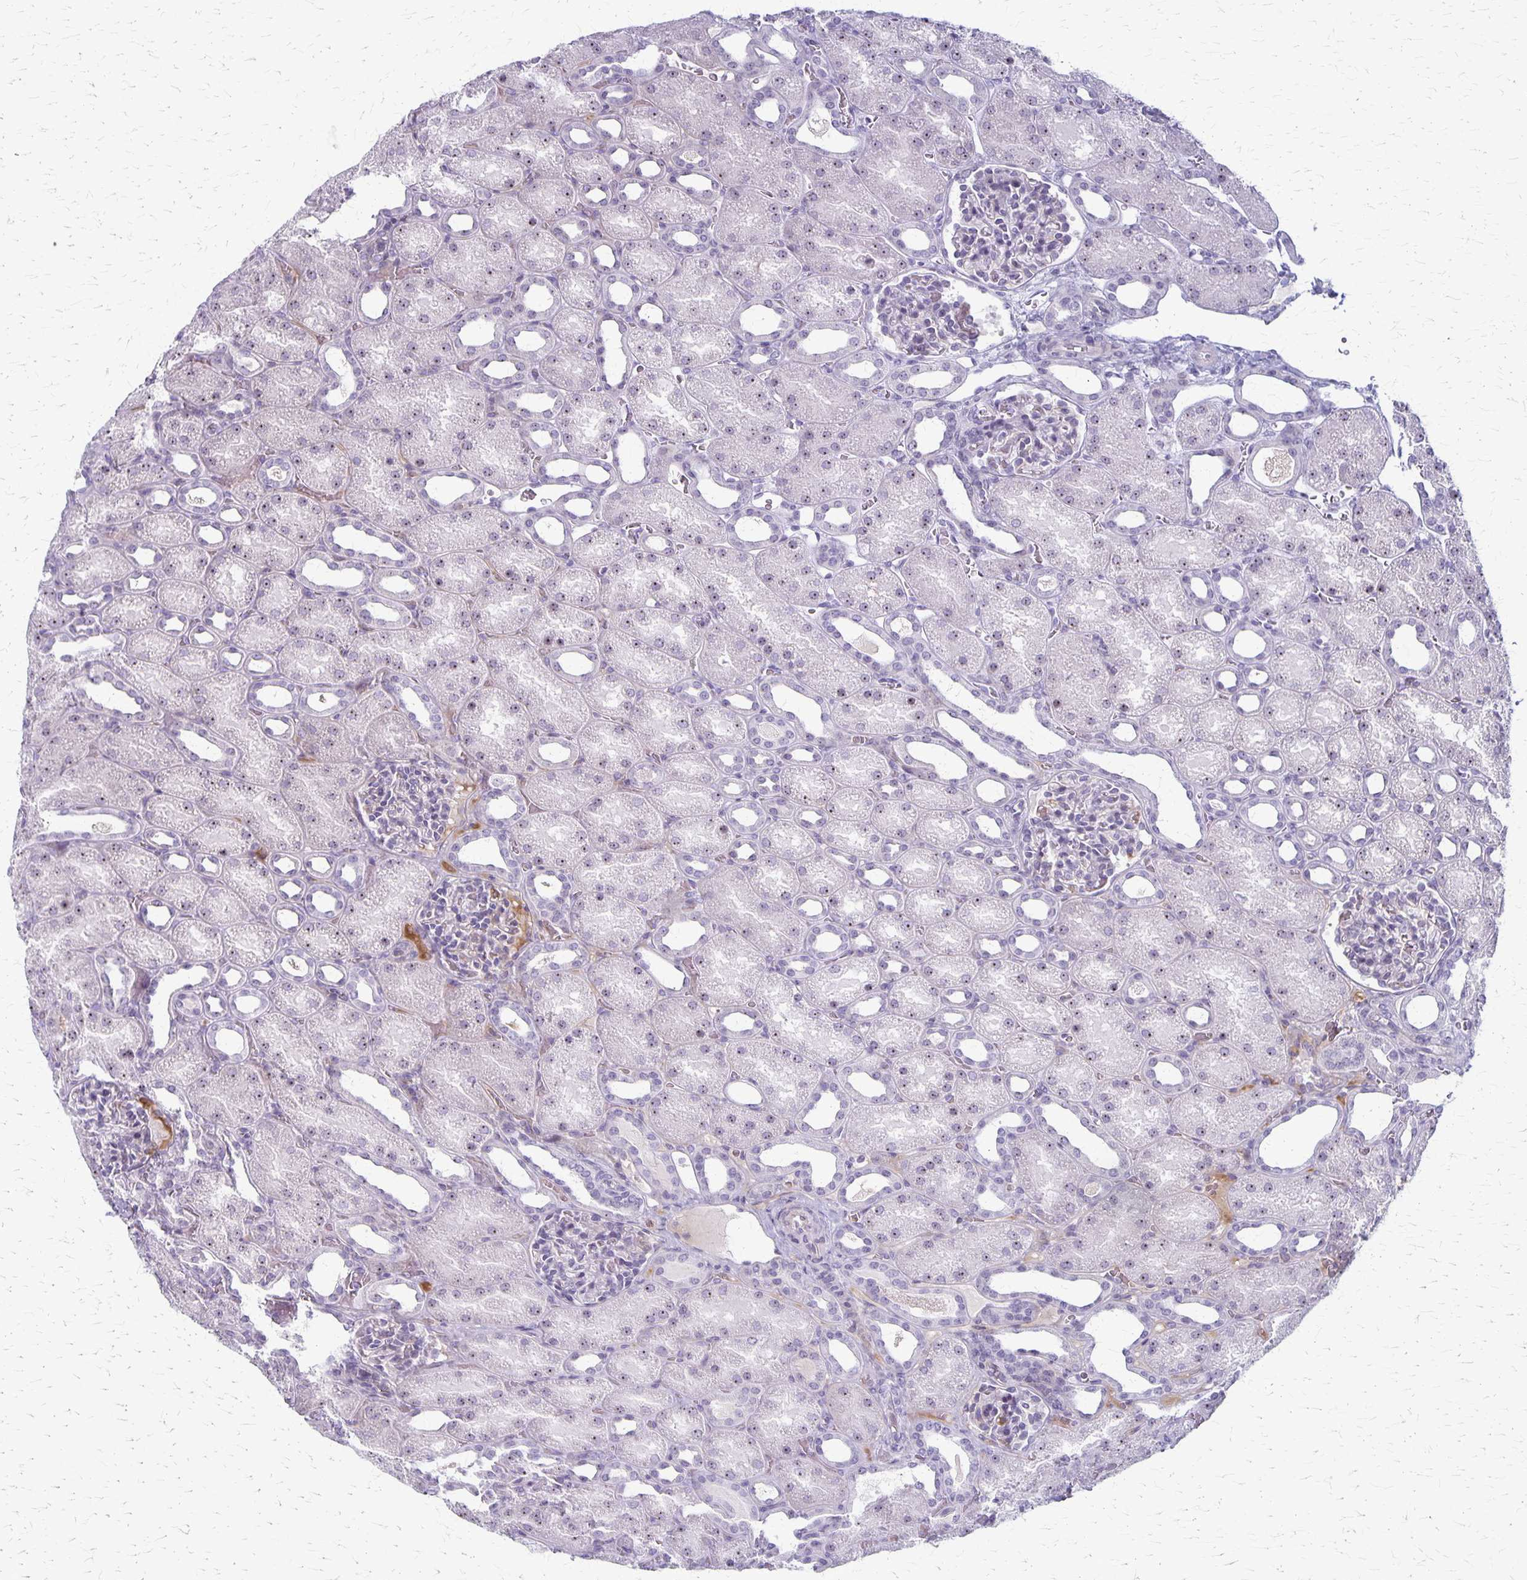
{"staining": {"intensity": "negative", "quantity": "none", "location": "none"}, "tissue": "kidney", "cell_type": "Cells in glomeruli", "image_type": "normal", "snomed": [{"axis": "morphology", "description": "Normal tissue, NOS"}, {"axis": "topography", "description": "Kidney"}], "caption": "This is an immunohistochemistry (IHC) histopathology image of unremarkable kidney. There is no staining in cells in glomeruli.", "gene": "DLK2", "patient": {"sex": "male", "age": 2}}